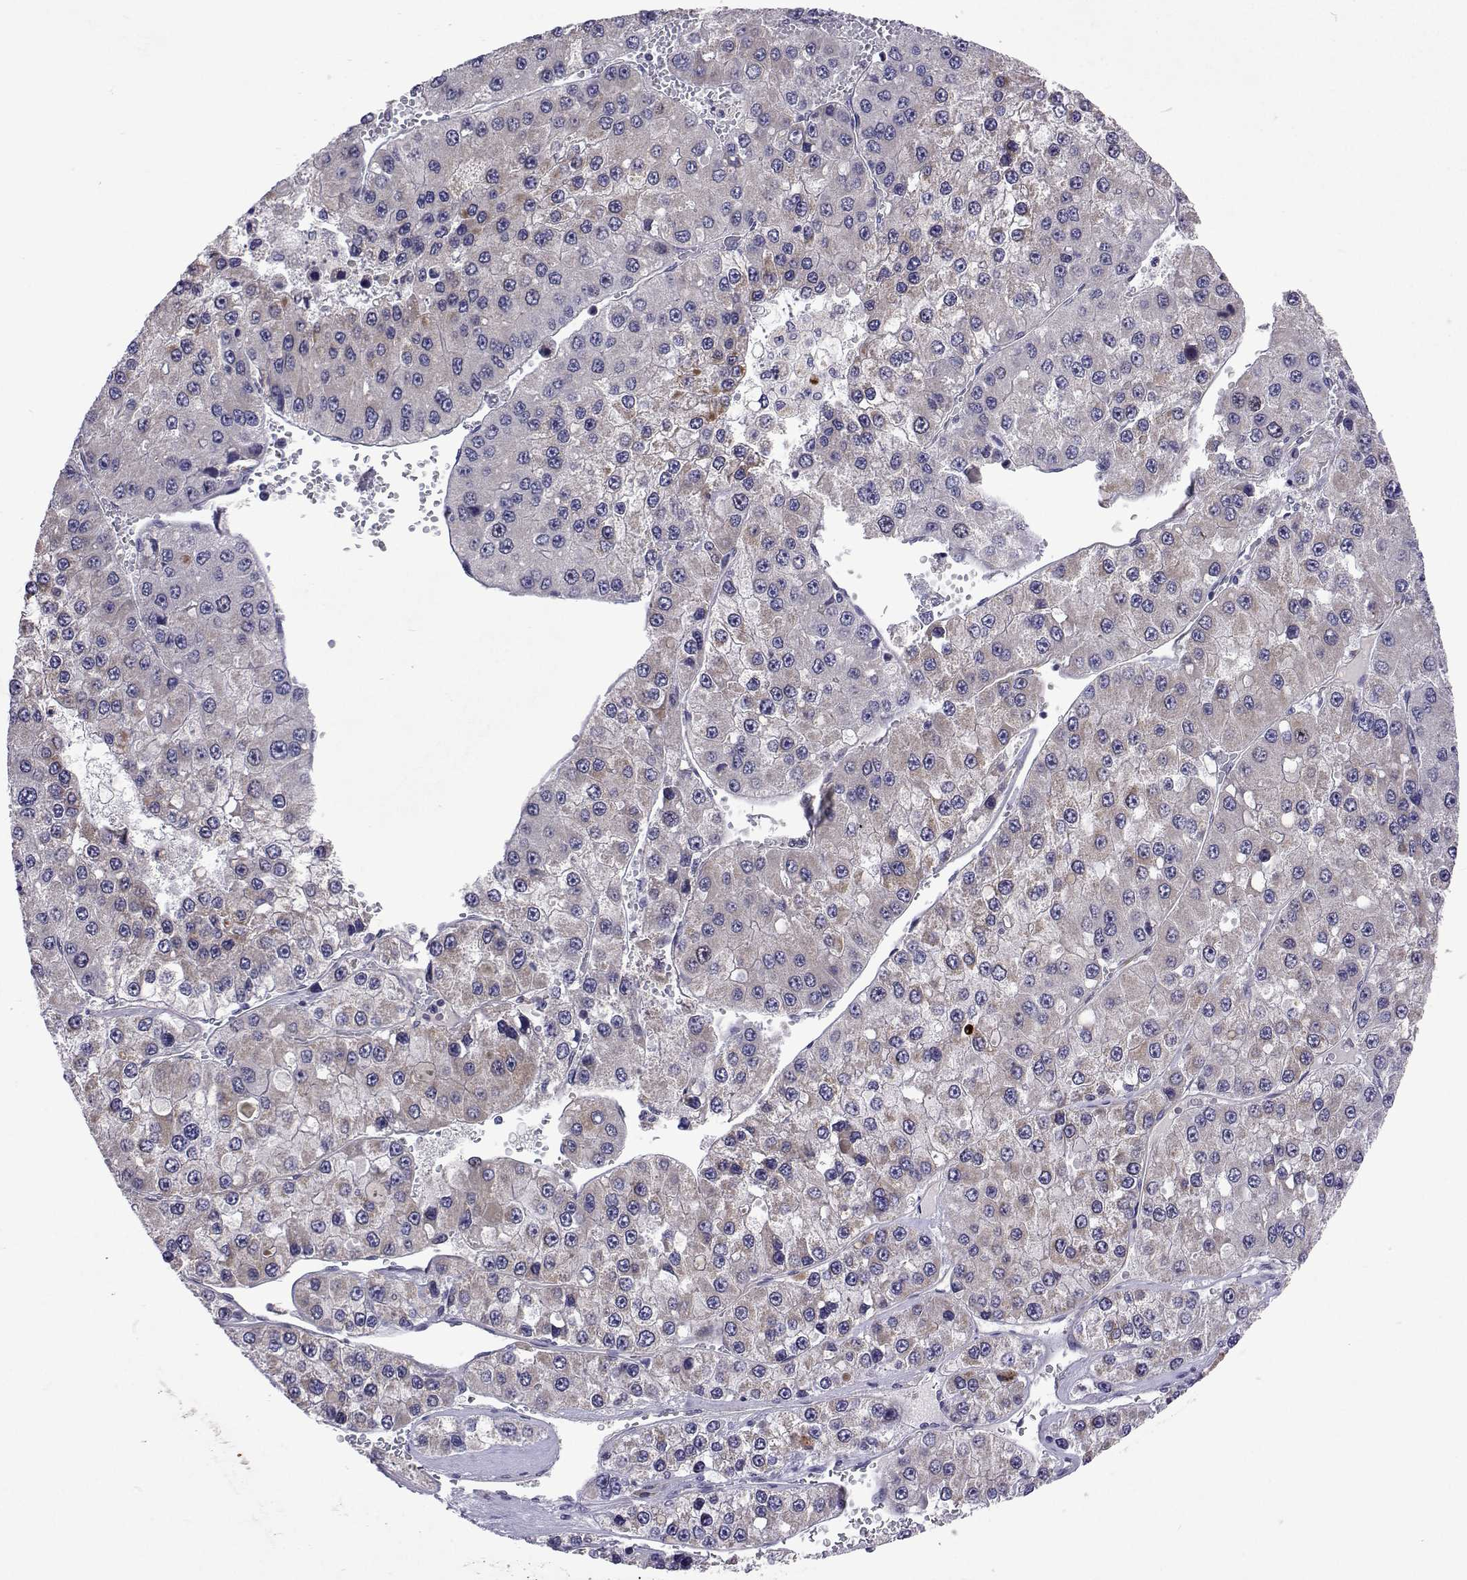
{"staining": {"intensity": "weak", "quantity": "<25%", "location": "cytoplasmic/membranous"}, "tissue": "liver cancer", "cell_type": "Tumor cells", "image_type": "cancer", "snomed": [{"axis": "morphology", "description": "Carcinoma, Hepatocellular, NOS"}, {"axis": "topography", "description": "Liver"}], "caption": "Immunohistochemistry (IHC) of human liver cancer (hepatocellular carcinoma) exhibits no expression in tumor cells.", "gene": "DHTKD1", "patient": {"sex": "female", "age": 73}}